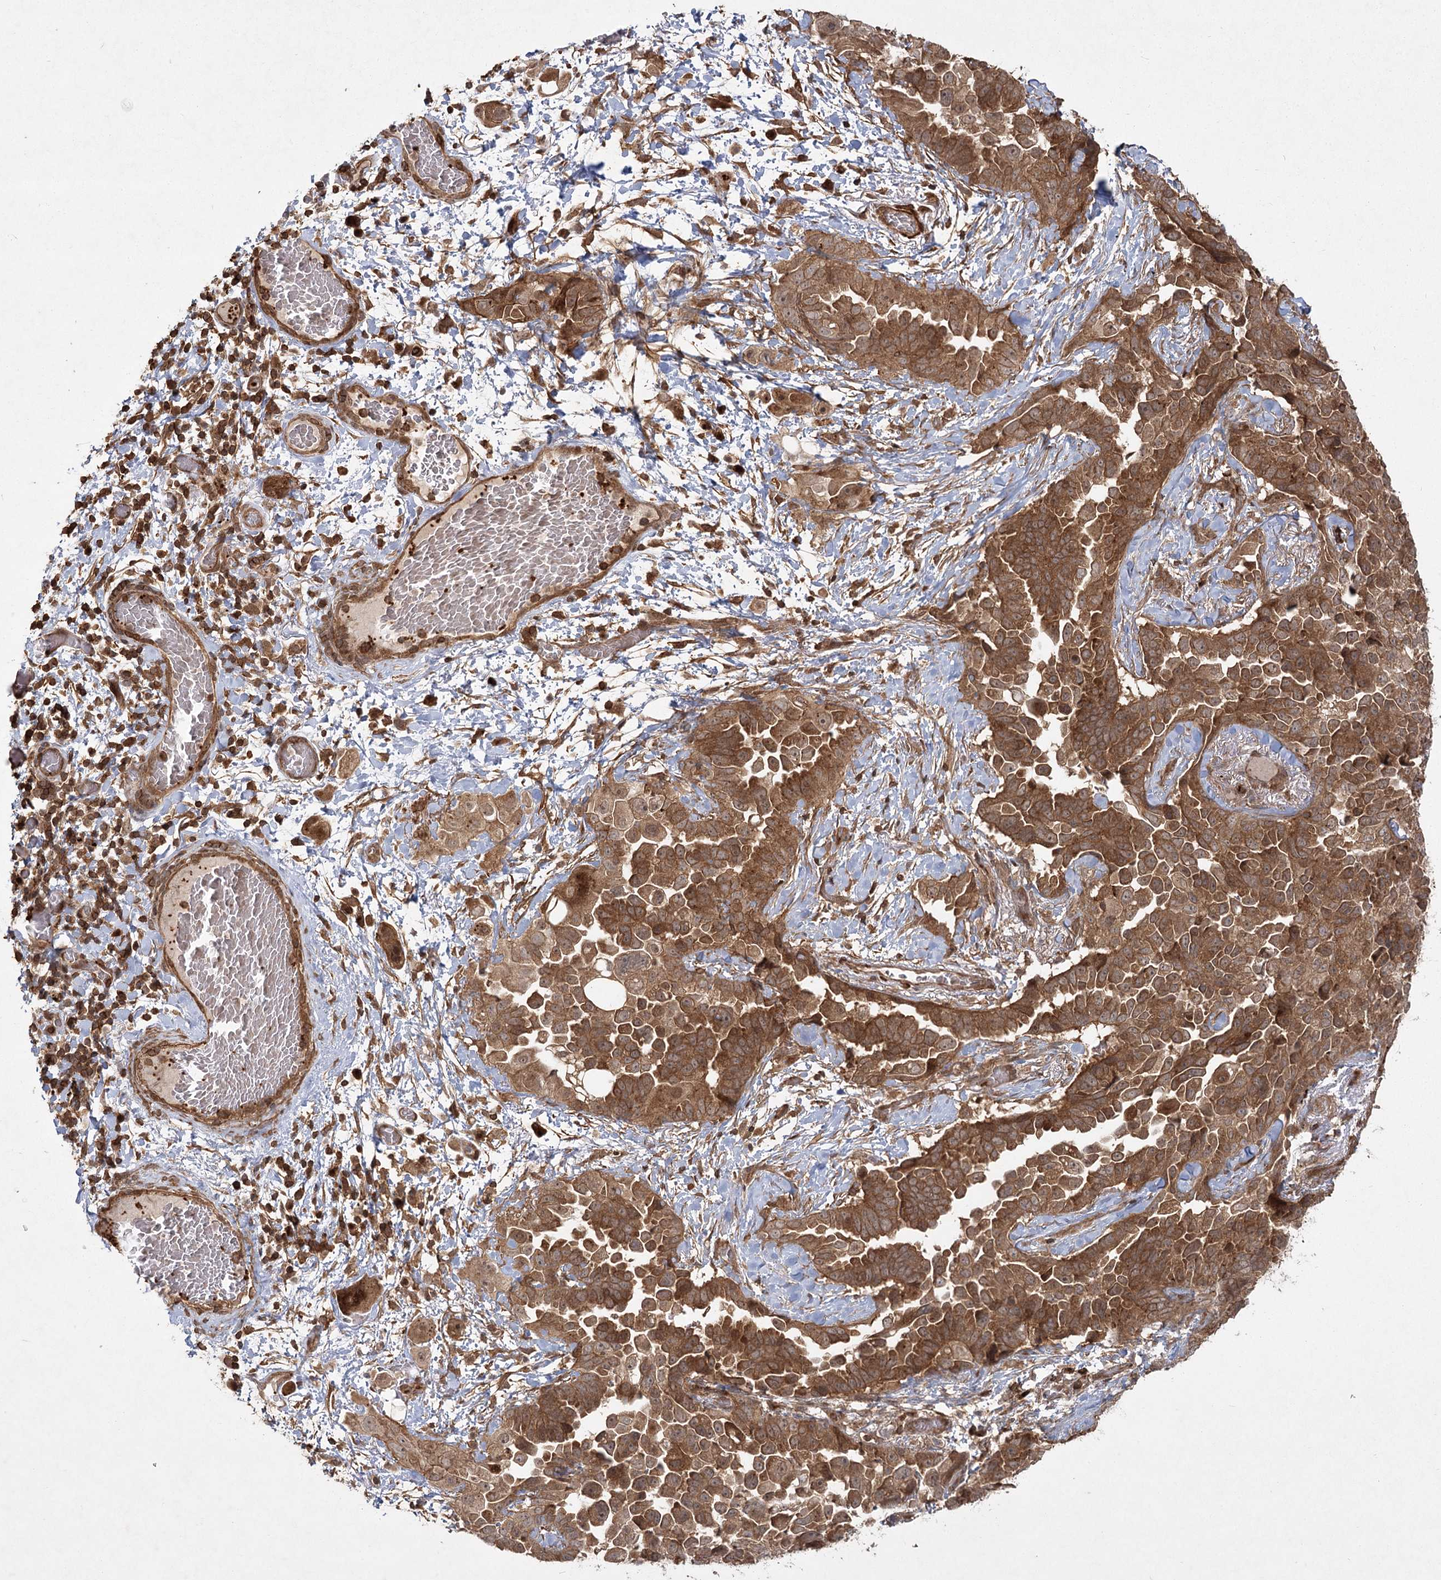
{"staining": {"intensity": "strong", "quantity": ">75%", "location": "cytoplasmic/membranous"}, "tissue": "lung cancer", "cell_type": "Tumor cells", "image_type": "cancer", "snomed": [{"axis": "morphology", "description": "Adenocarcinoma, NOS"}, {"axis": "topography", "description": "Lung"}], "caption": "Strong cytoplasmic/membranous staining is seen in about >75% of tumor cells in lung adenocarcinoma. Using DAB (brown) and hematoxylin (blue) stains, captured at high magnification using brightfield microscopy.", "gene": "MDFIC", "patient": {"sex": "female", "age": 67}}